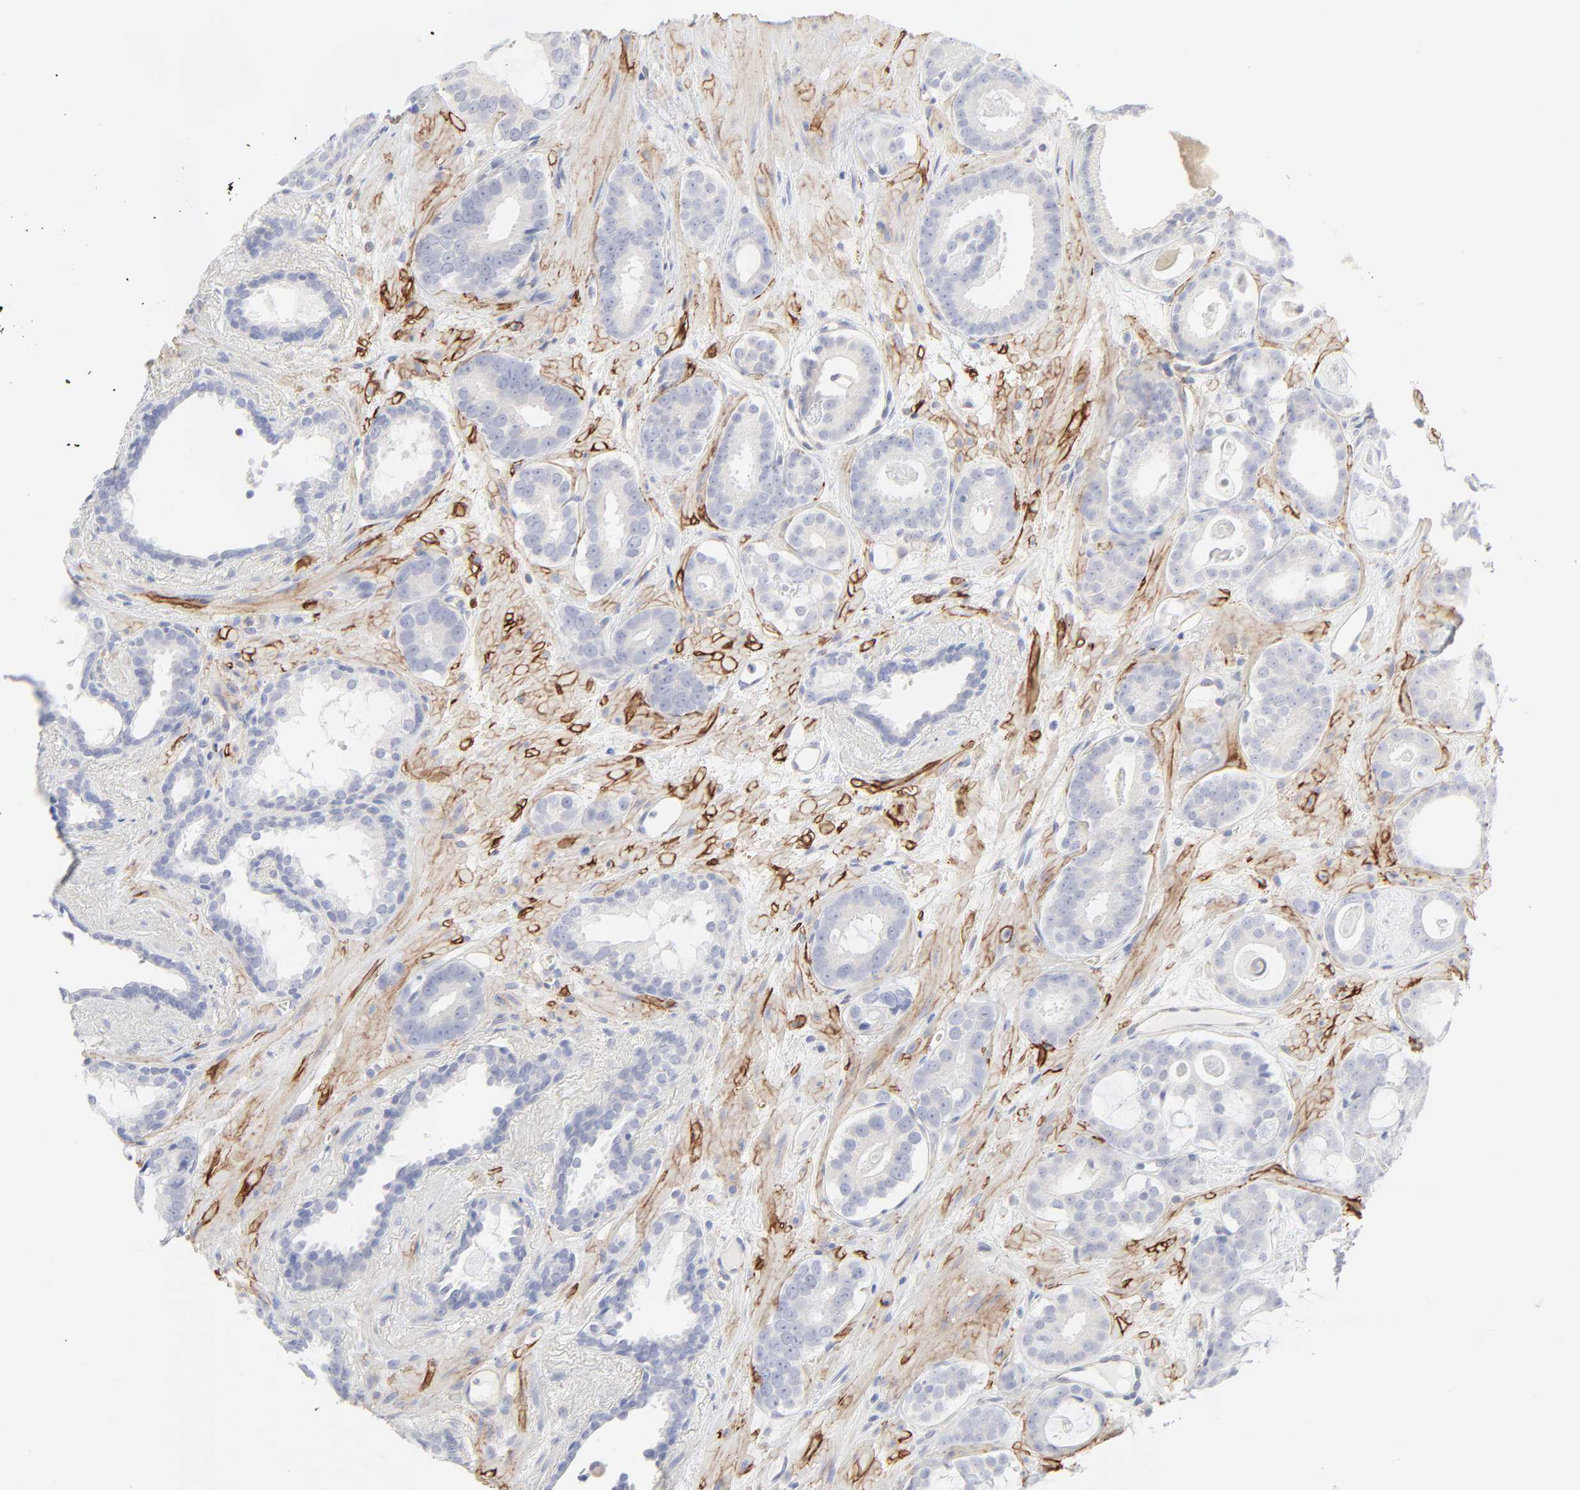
{"staining": {"intensity": "negative", "quantity": "none", "location": "none"}, "tissue": "prostate cancer", "cell_type": "Tumor cells", "image_type": "cancer", "snomed": [{"axis": "morphology", "description": "Adenocarcinoma, Low grade"}, {"axis": "topography", "description": "Prostate"}], "caption": "Immunohistochemical staining of human prostate adenocarcinoma (low-grade) exhibits no significant positivity in tumor cells. (DAB (3,3'-diaminobenzidine) IHC with hematoxylin counter stain).", "gene": "ITGA5", "patient": {"sex": "male", "age": 57}}